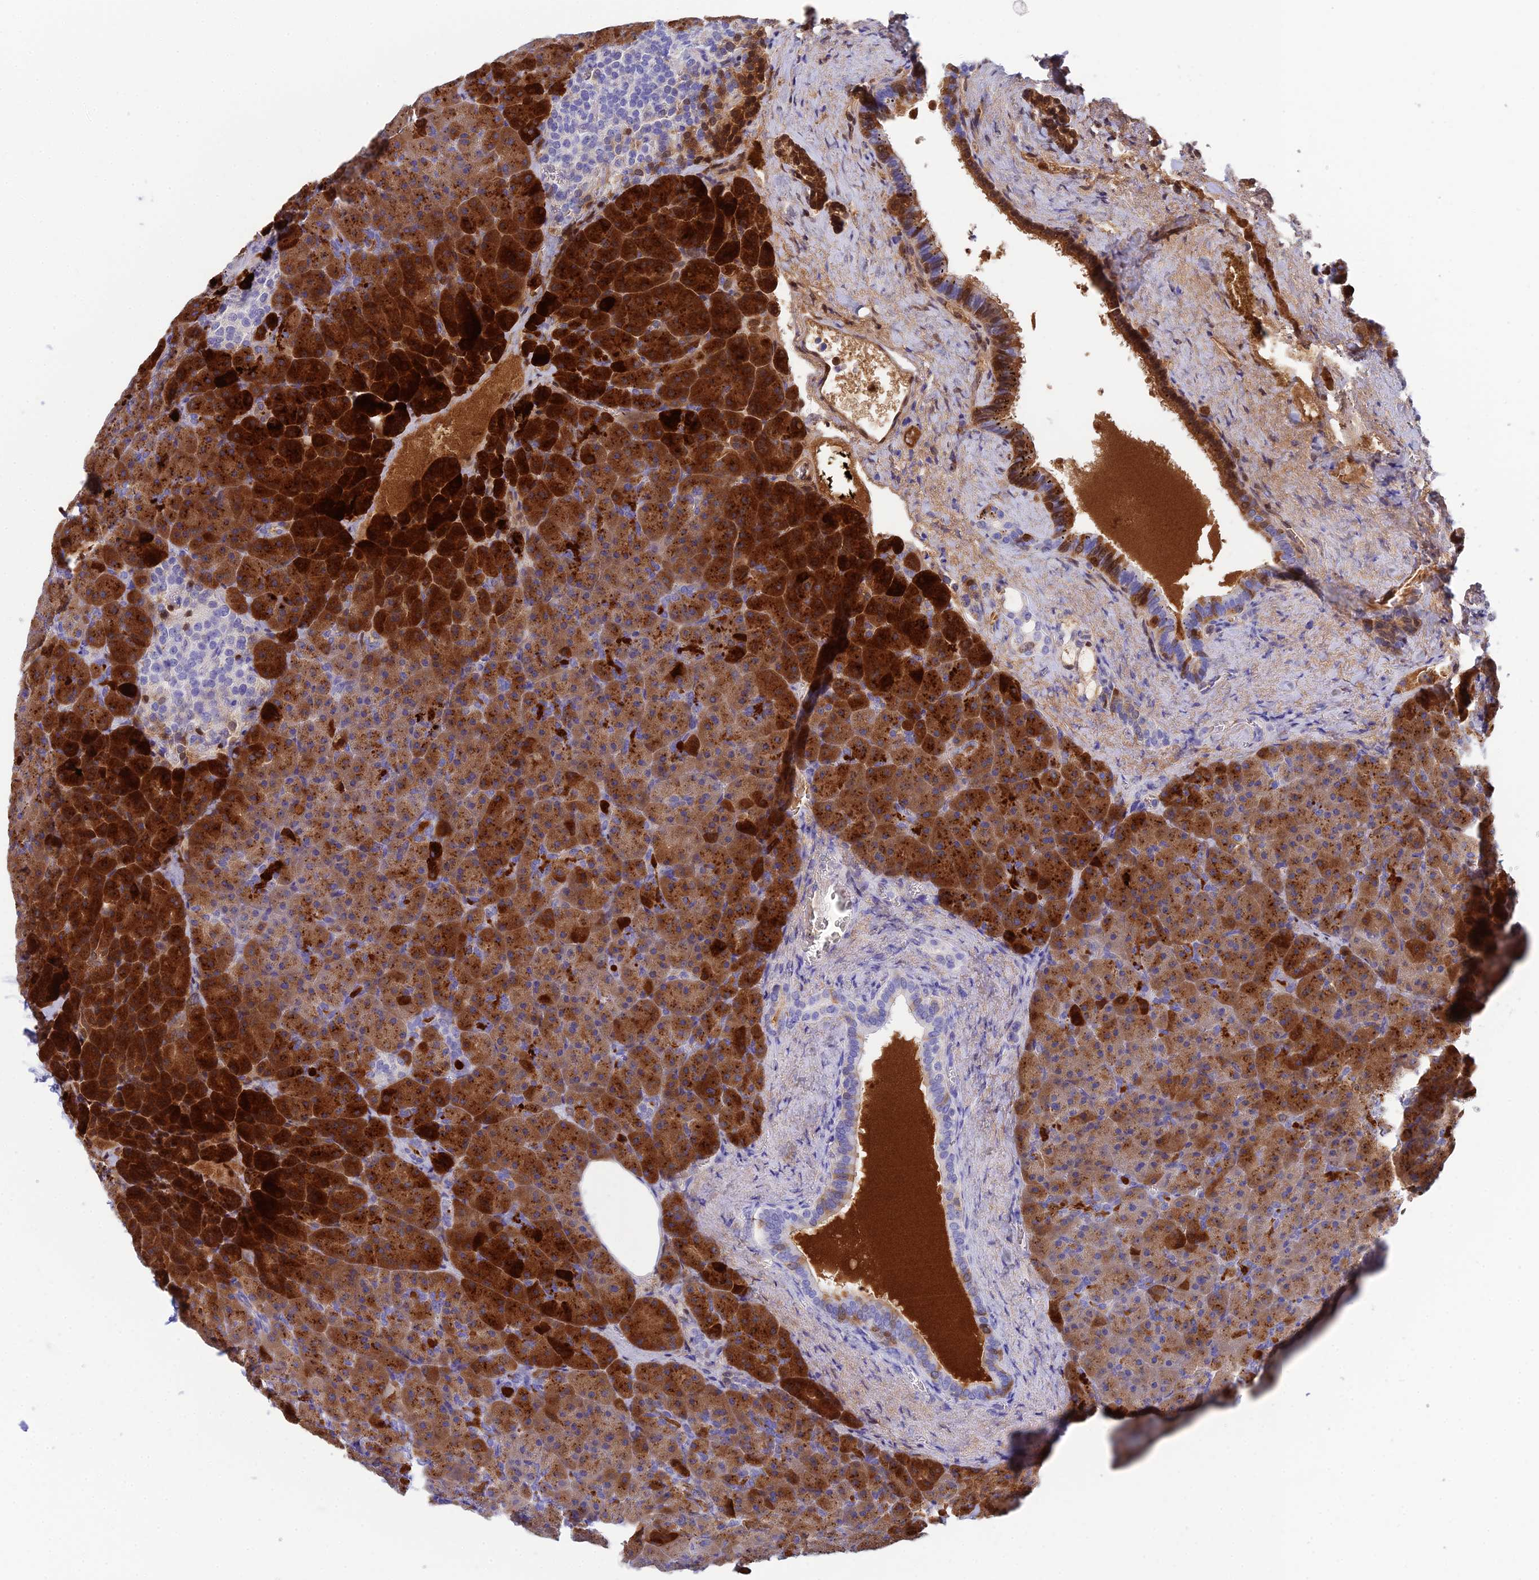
{"staining": {"intensity": "strong", "quantity": ">75%", "location": "cytoplasmic/membranous"}, "tissue": "pancreas", "cell_type": "Exocrine glandular cells", "image_type": "normal", "snomed": [{"axis": "morphology", "description": "Normal tissue, NOS"}, {"axis": "topography", "description": "Pancreas"}], "caption": "Exocrine glandular cells exhibit high levels of strong cytoplasmic/membranous staining in about >75% of cells in normal human pancreas.", "gene": "REG1A", "patient": {"sex": "female", "age": 74}}